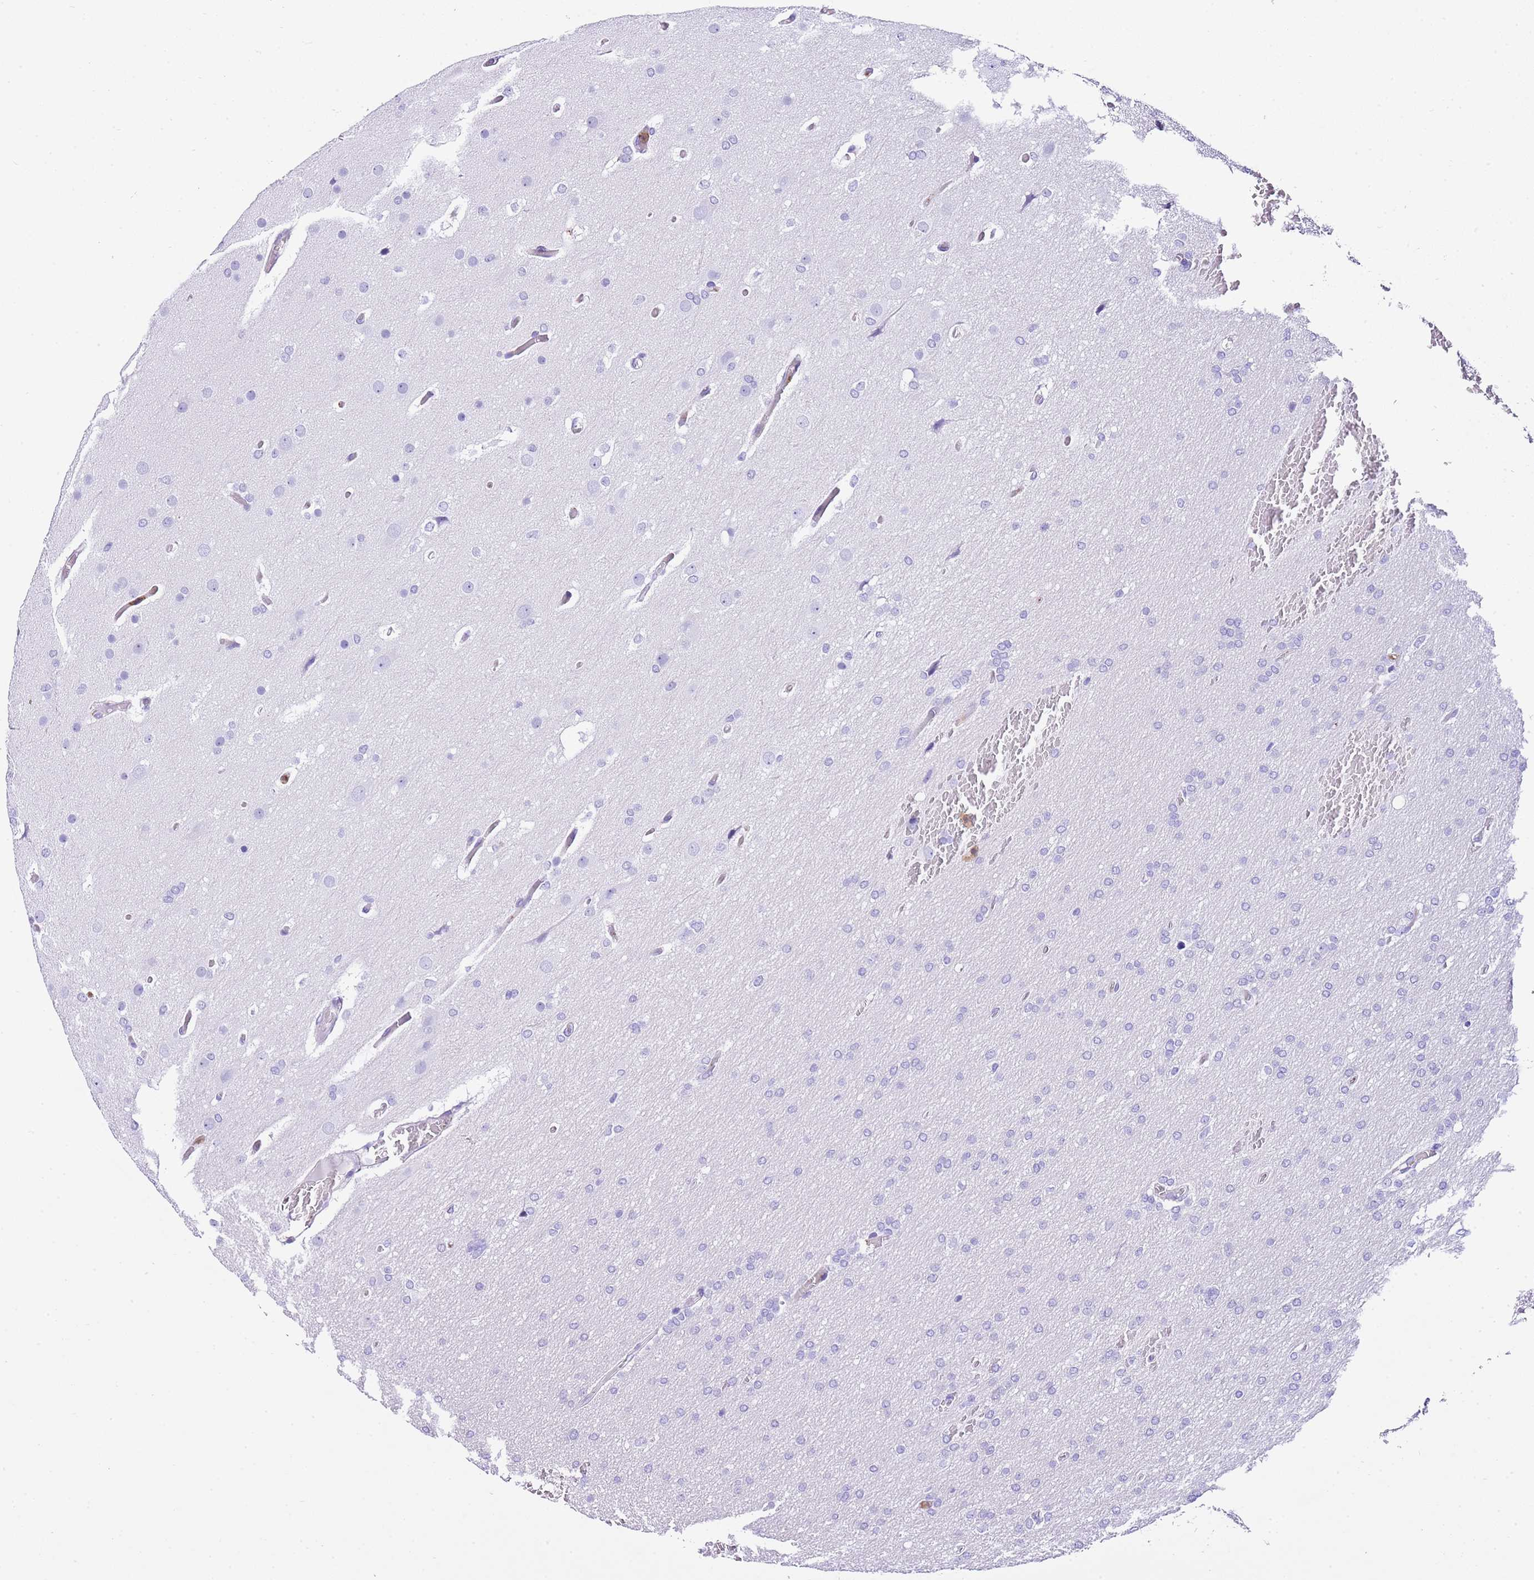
{"staining": {"intensity": "negative", "quantity": "none", "location": "none"}, "tissue": "glioma", "cell_type": "Tumor cells", "image_type": "cancer", "snomed": [{"axis": "morphology", "description": "Glioma, malignant, High grade"}, {"axis": "topography", "description": "Cerebral cortex"}], "caption": "Immunohistochemistry photomicrograph of human glioma stained for a protein (brown), which reveals no staining in tumor cells.", "gene": "CNN2", "patient": {"sex": "female", "age": 36}}